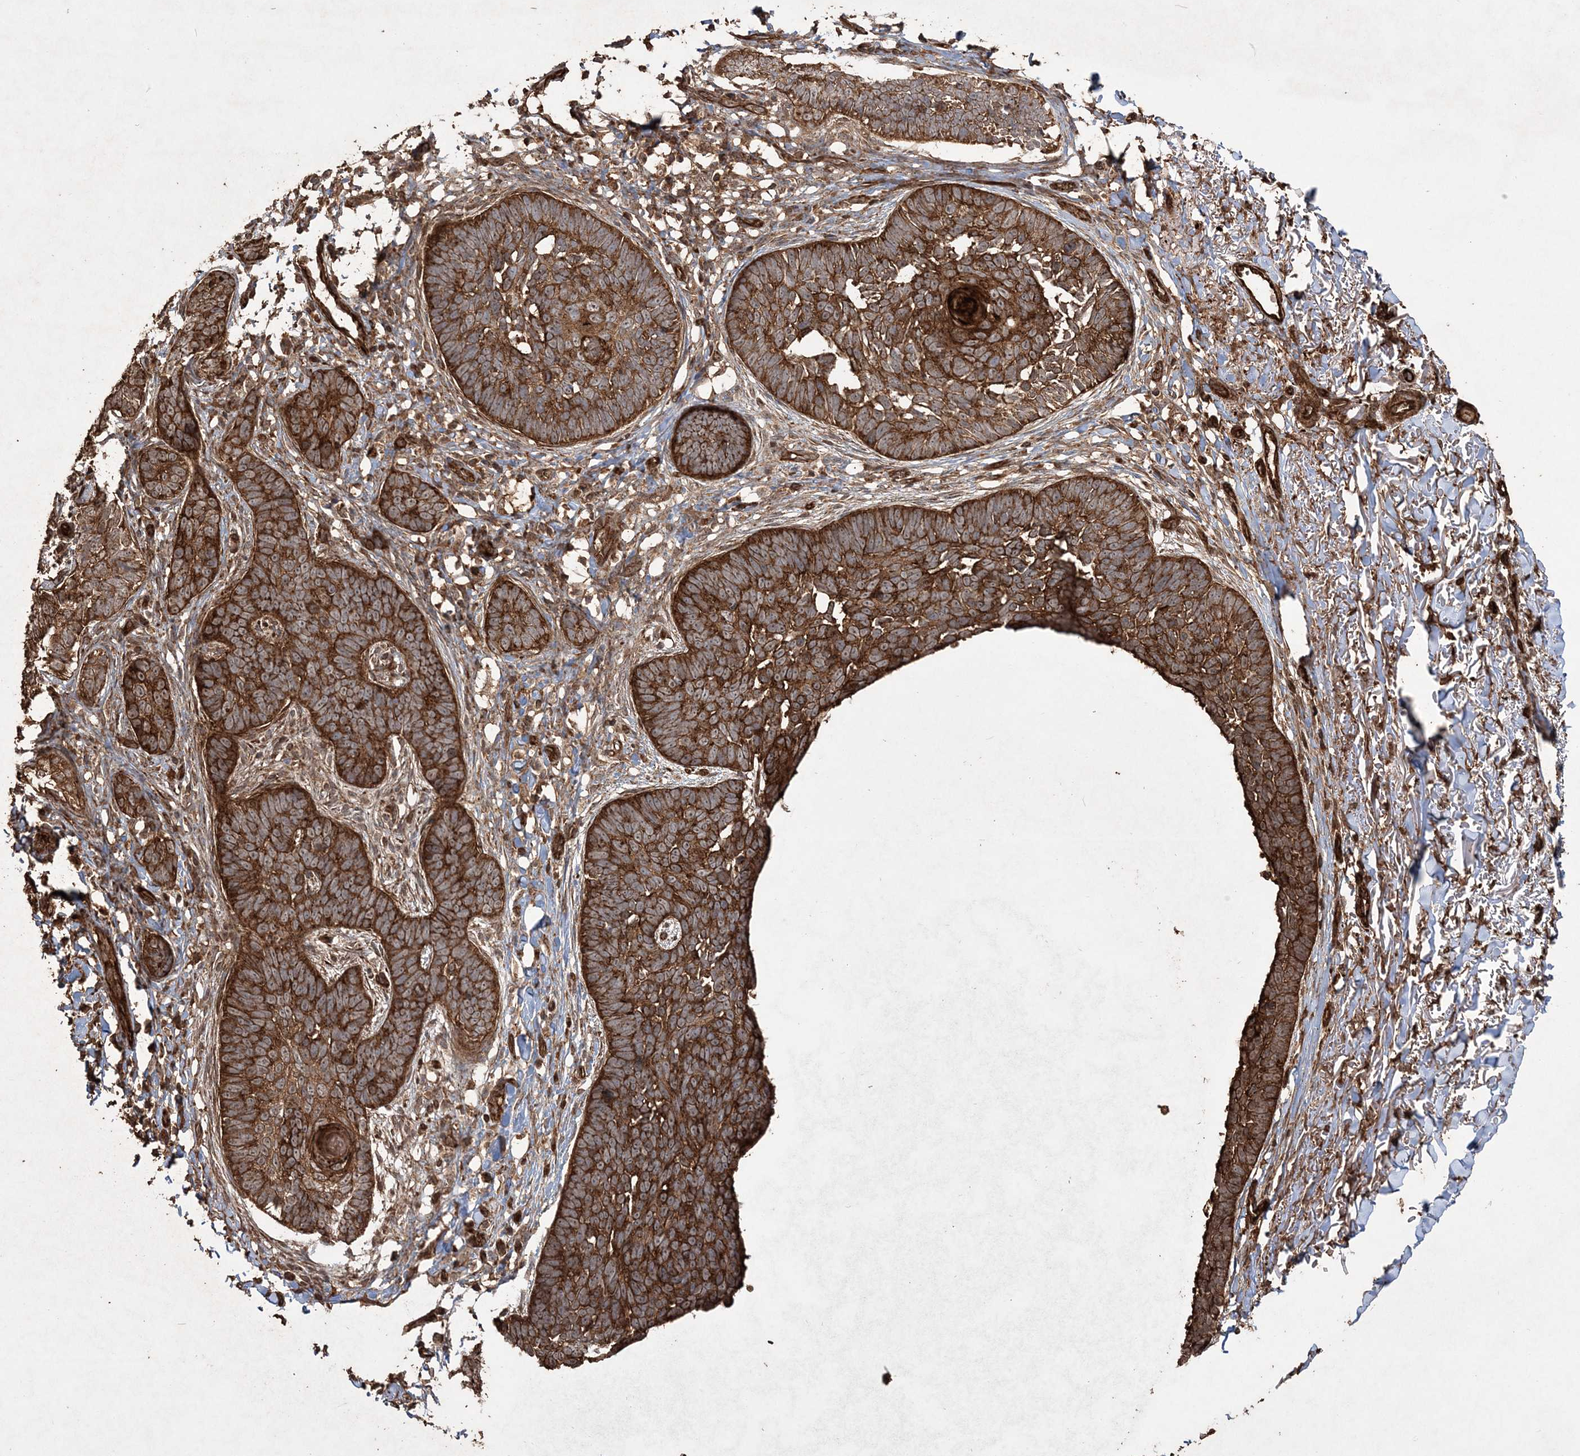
{"staining": {"intensity": "strong", "quantity": ">75%", "location": "cytoplasmic/membranous"}, "tissue": "skin cancer", "cell_type": "Tumor cells", "image_type": "cancer", "snomed": [{"axis": "morphology", "description": "Normal tissue, NOS"}, {"axis": "morphology", "description": "Basal cell carcinoma"}, {"axis": "topography", "description": "Skin"}], "caption": "Immunohistochemistry (IHC) (DAB (3,3'-diaminobenzidine)) staining of human skin cancer (basal cell carcinoma) exhibits strong cytoplasmic/membranous protein staining in about >75% of tumor cells.", "gene": "TTC7A", "patient": {"sex": "male", "age": 77}}